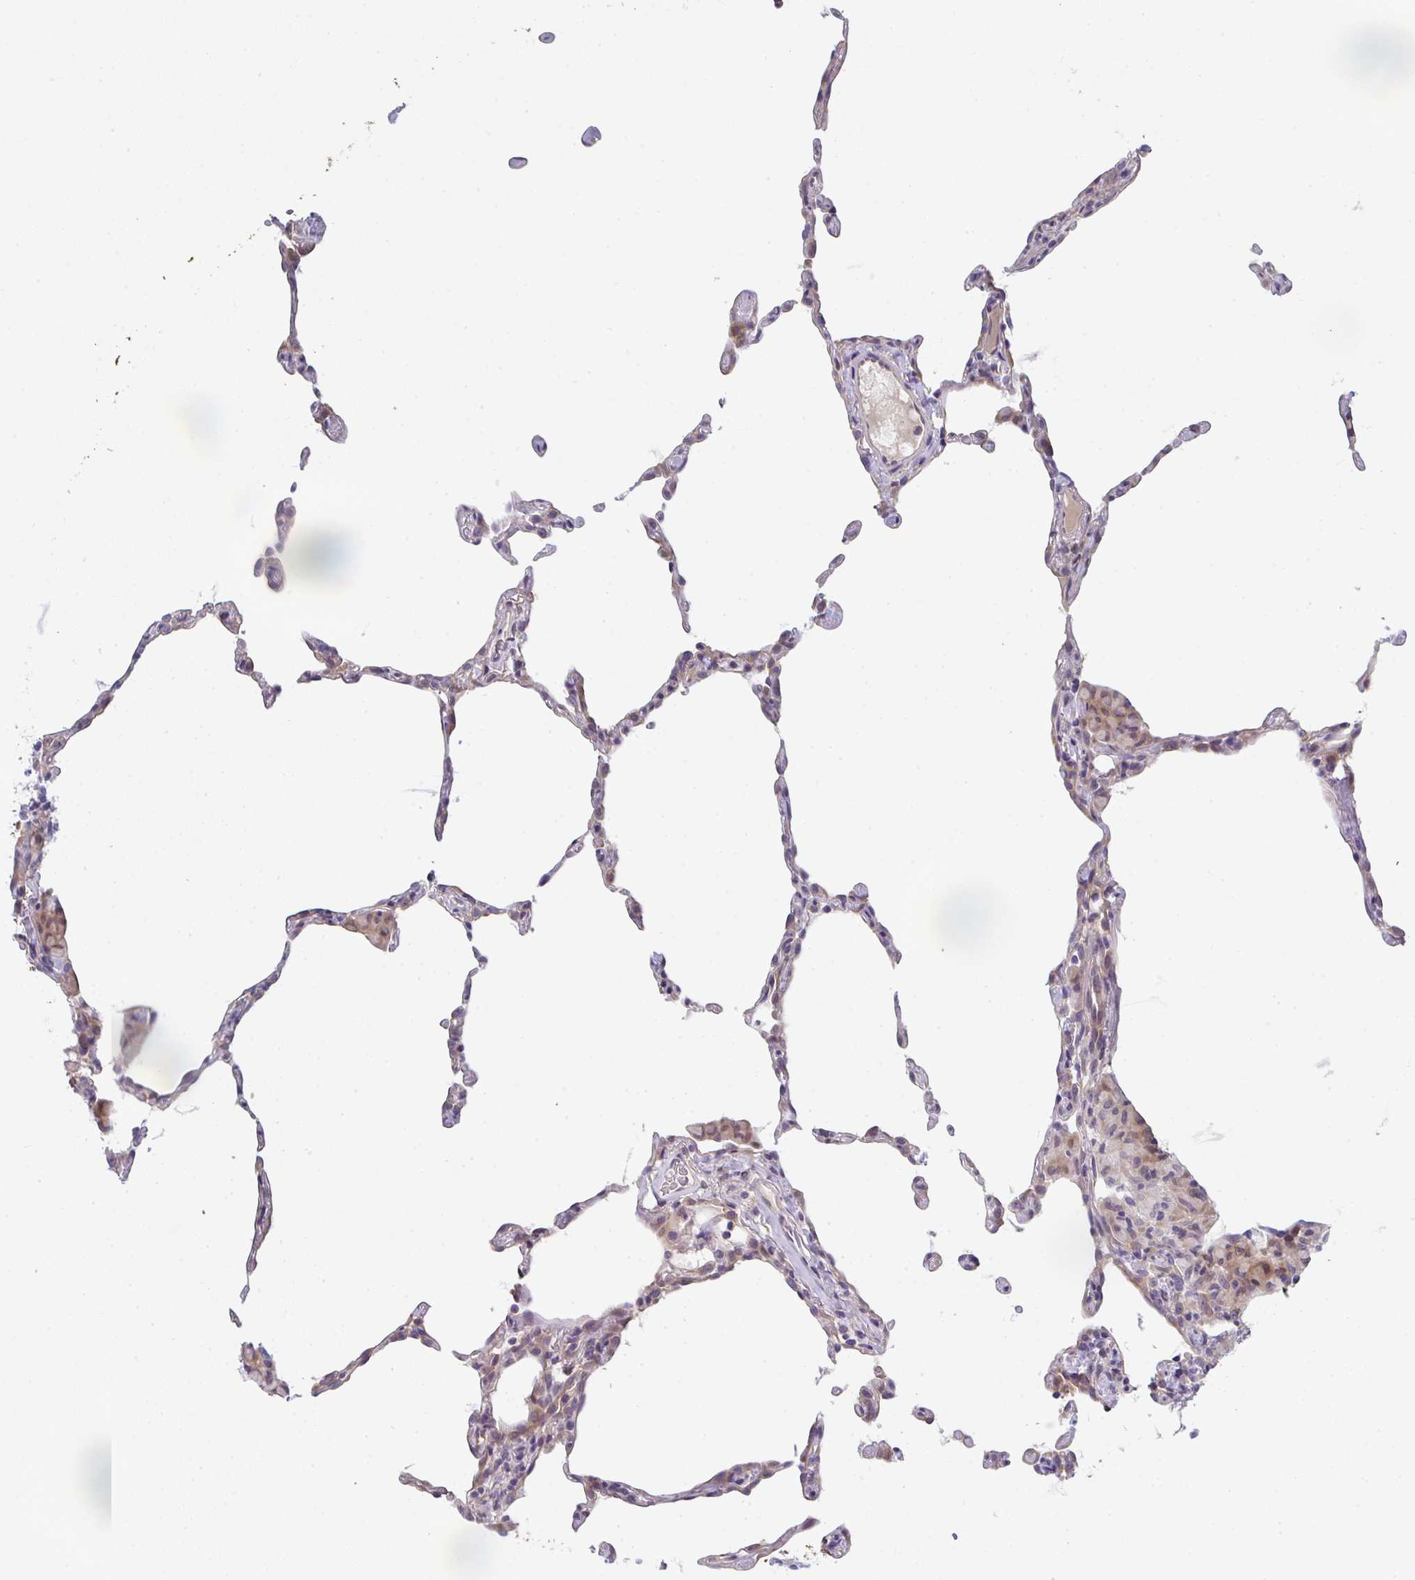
{"staining": {"intensity": "negative", "quantity": "none", "location": "none"}, "tissue": "lung", "cell_type": "Alveolar cells", "image_type": "normal", "snomed": [{"axis": "morphology", "description": "Normal tissue, NOS"}, {"axis": "topography", "description": "Lung"}], "caption": "Alveolar cells are negative for brown protein staining in benign lung. (Stains: DAB immunohistochemistry (IHC) with hematoxylin counter stain, Microscopy: brightfield microscopy at high magnification).", "gene": "TNFRSF10A", "patient": {"sex": "female", "age": 57}}